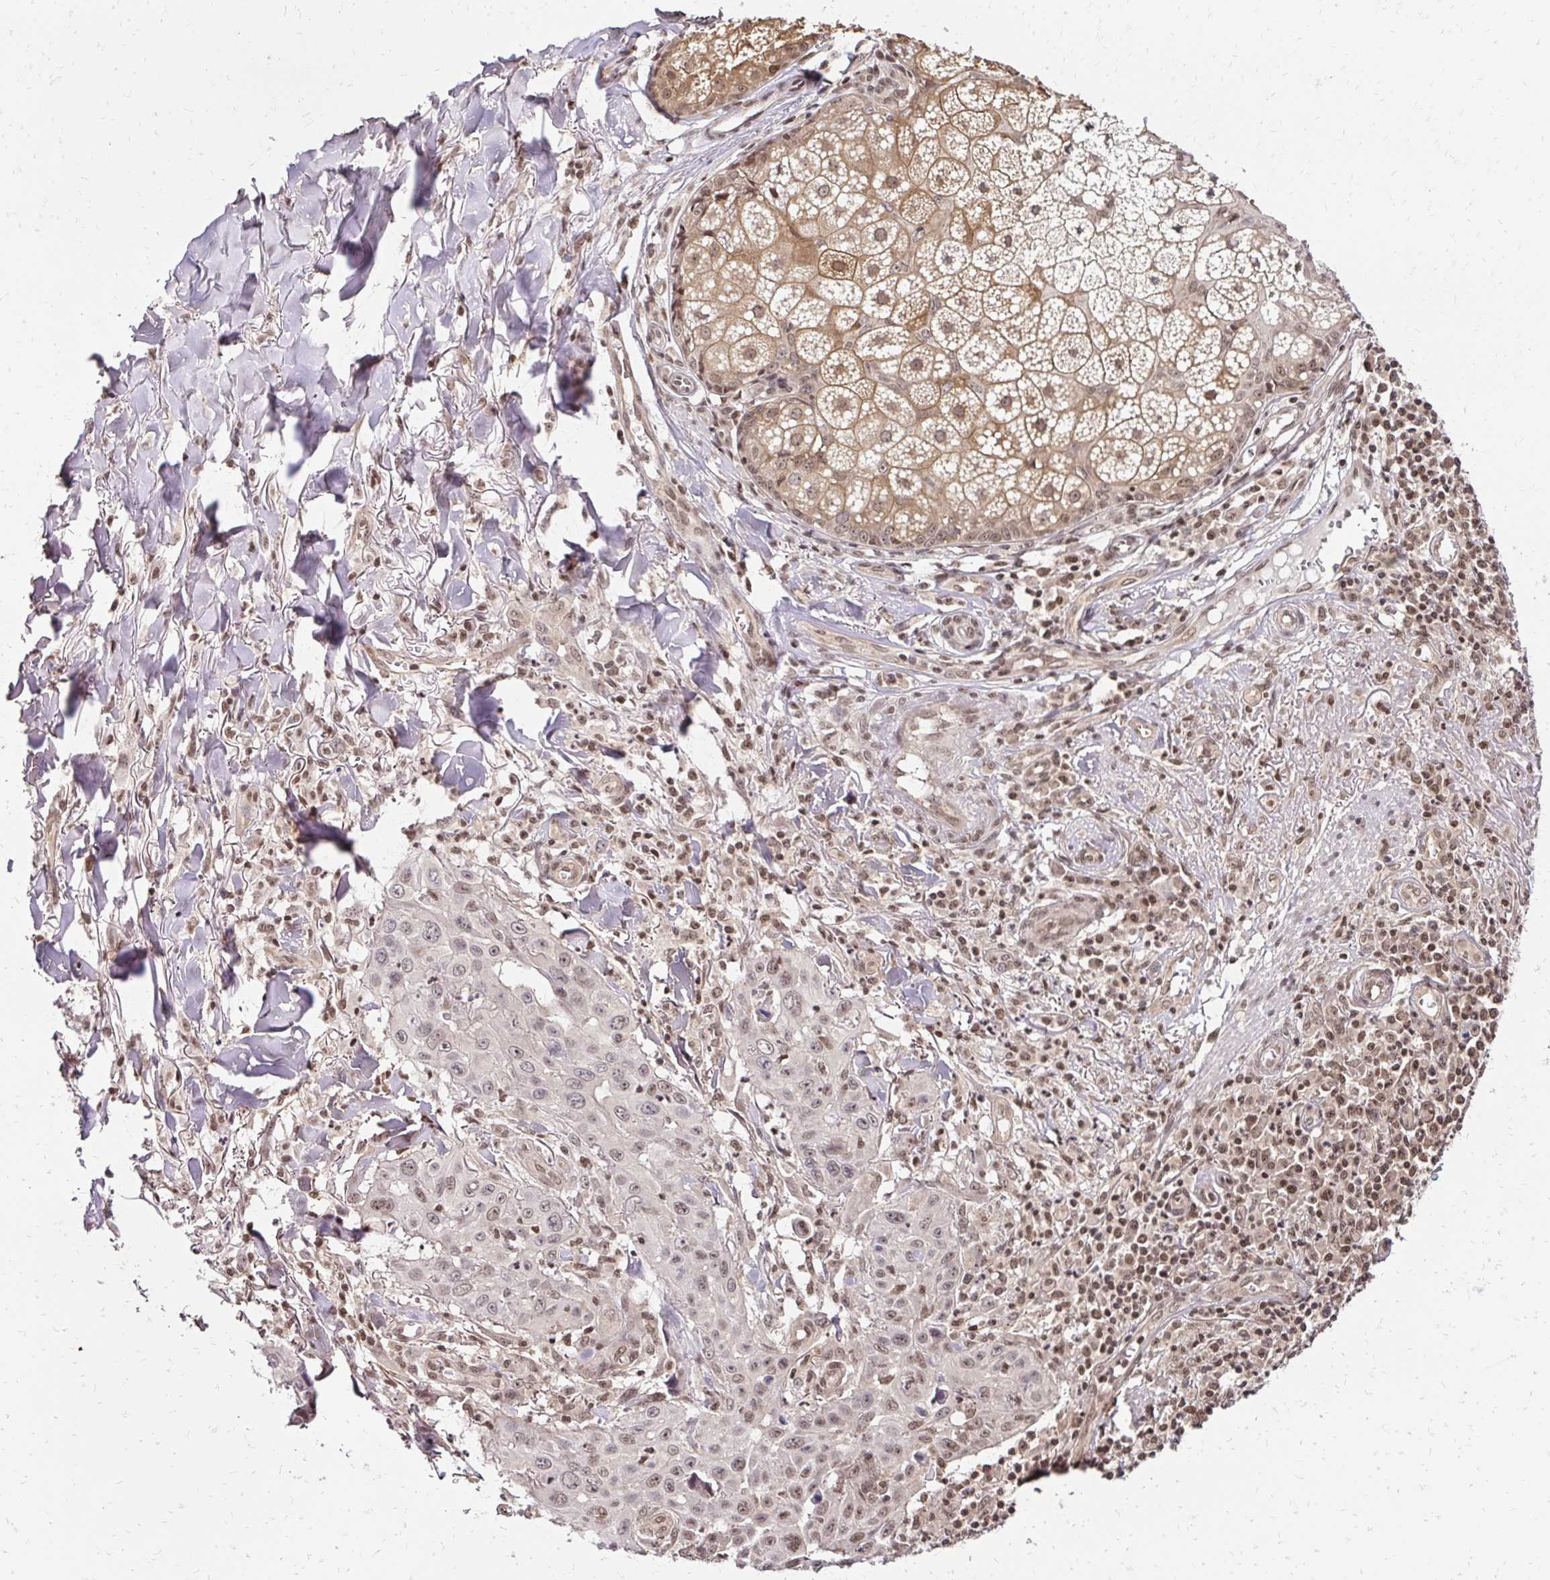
{"staining": {"intensity": "weak", "quantity": "25%-75%", "location": "nuclear"}, "tissue": "skin cancer", "cell_type": "Tumor cells", "image_type": "cancer", "snomed": [{"axis": "morphology", "description": "Squamous cell carcinoma, NOS"}, {"axis": "topography", "description": "Skin"}], "caption": "Tumor cells show weak nuclear staining in approximately 25%-75% of cells in skin cancer (squamous cell carcinoma).", "gene": "GLYR1", "patient": {"sex": "male", "age": 75}}